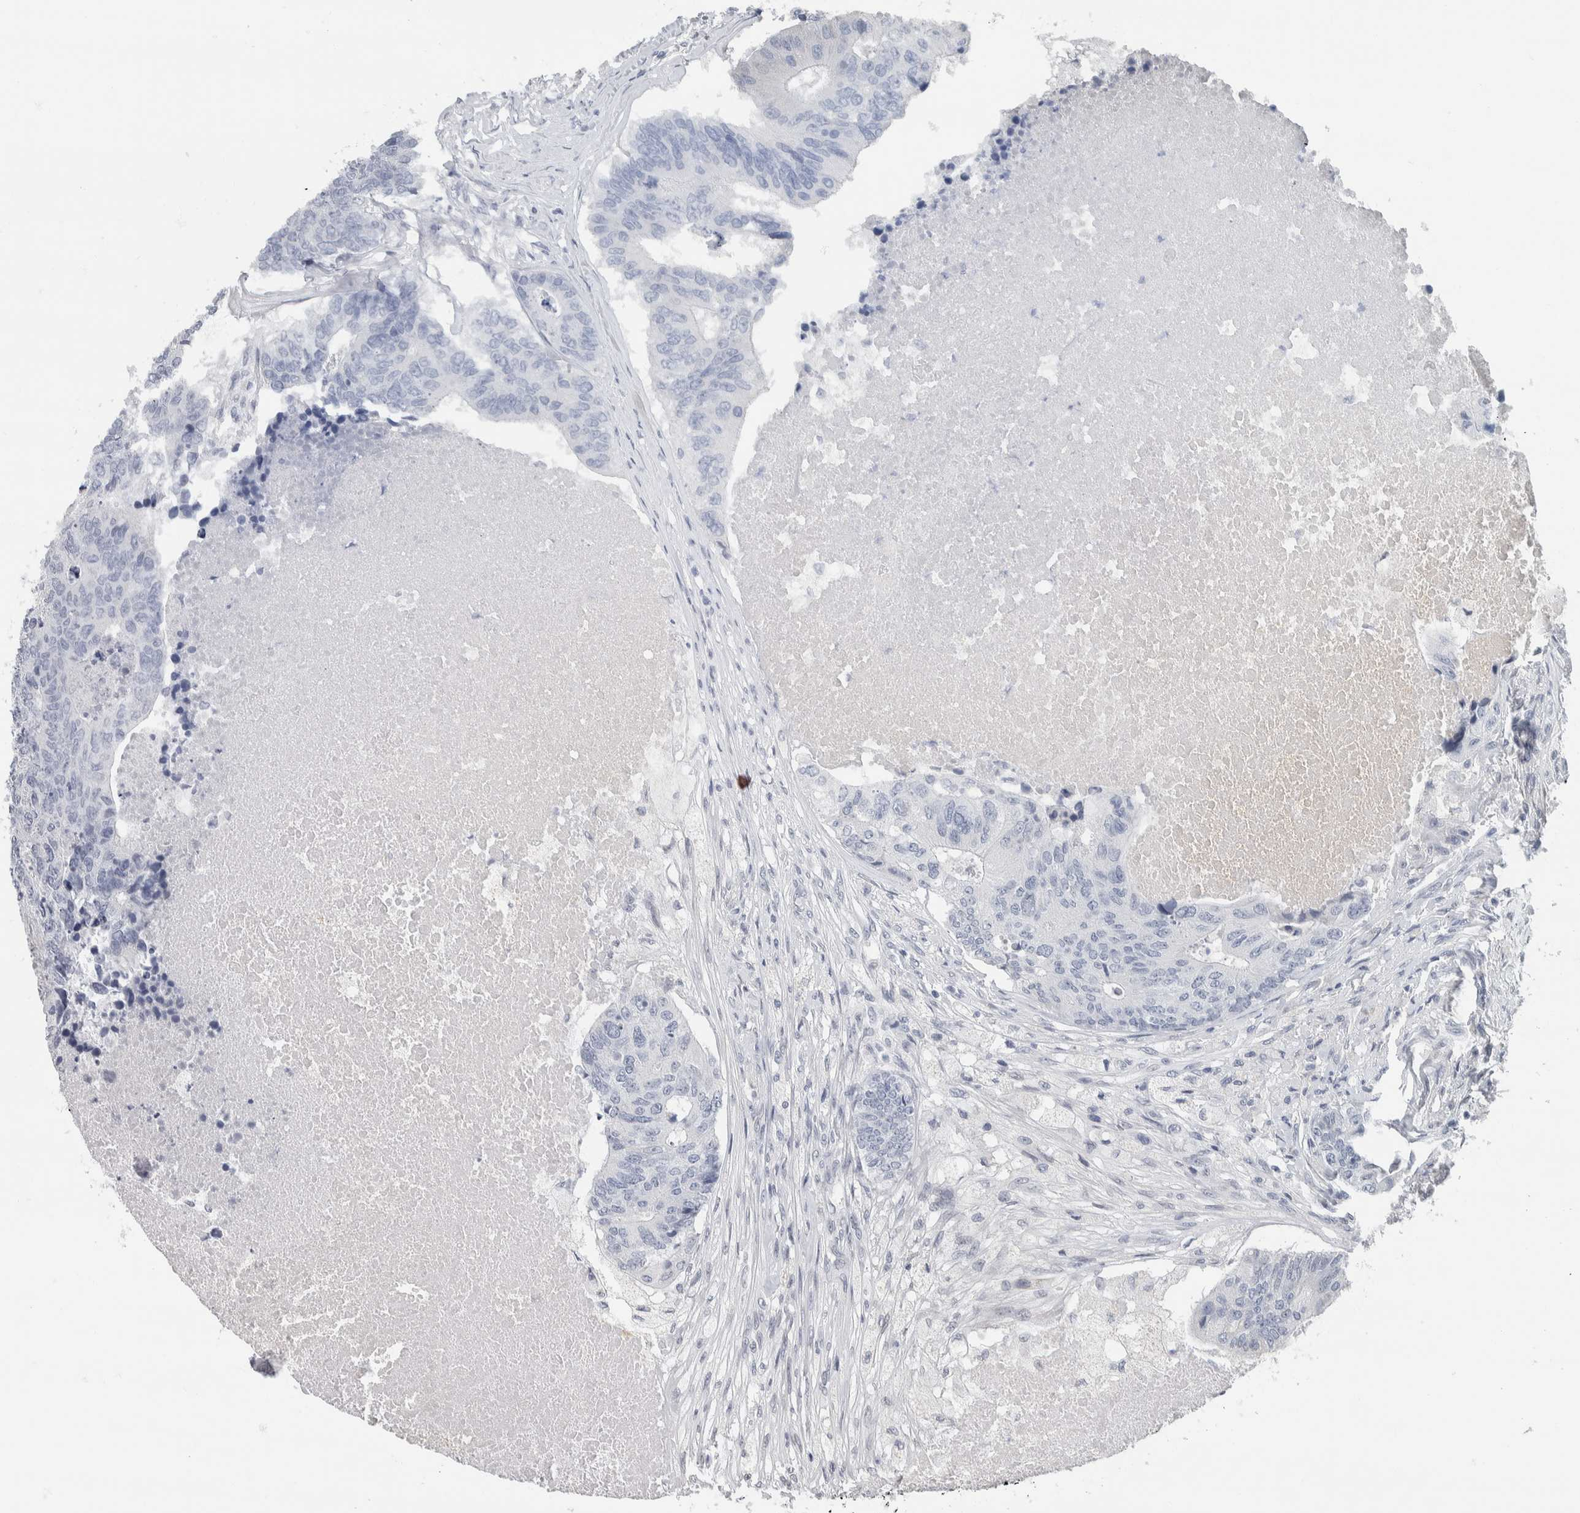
{"staining": {"intensity": "negative", "quantity": "none", "location": "none"}, "tissue": "colorectal cancer", "cell_type": "Tumor cells", "image_type": "cancer", "snomed": [{"axis": "morphology", "description": "Adenocarcinoma, NOS"}, {"axis": "topography", "description": "Colon"}], "caption": "High power microscopy photomicrograph of an immunohistochemistry (IHC) image of colorectal cancer, revealing no significant staining in tumor cells.", "gene": "NEFM", "patient": {"sex": "female", "age": 67}}